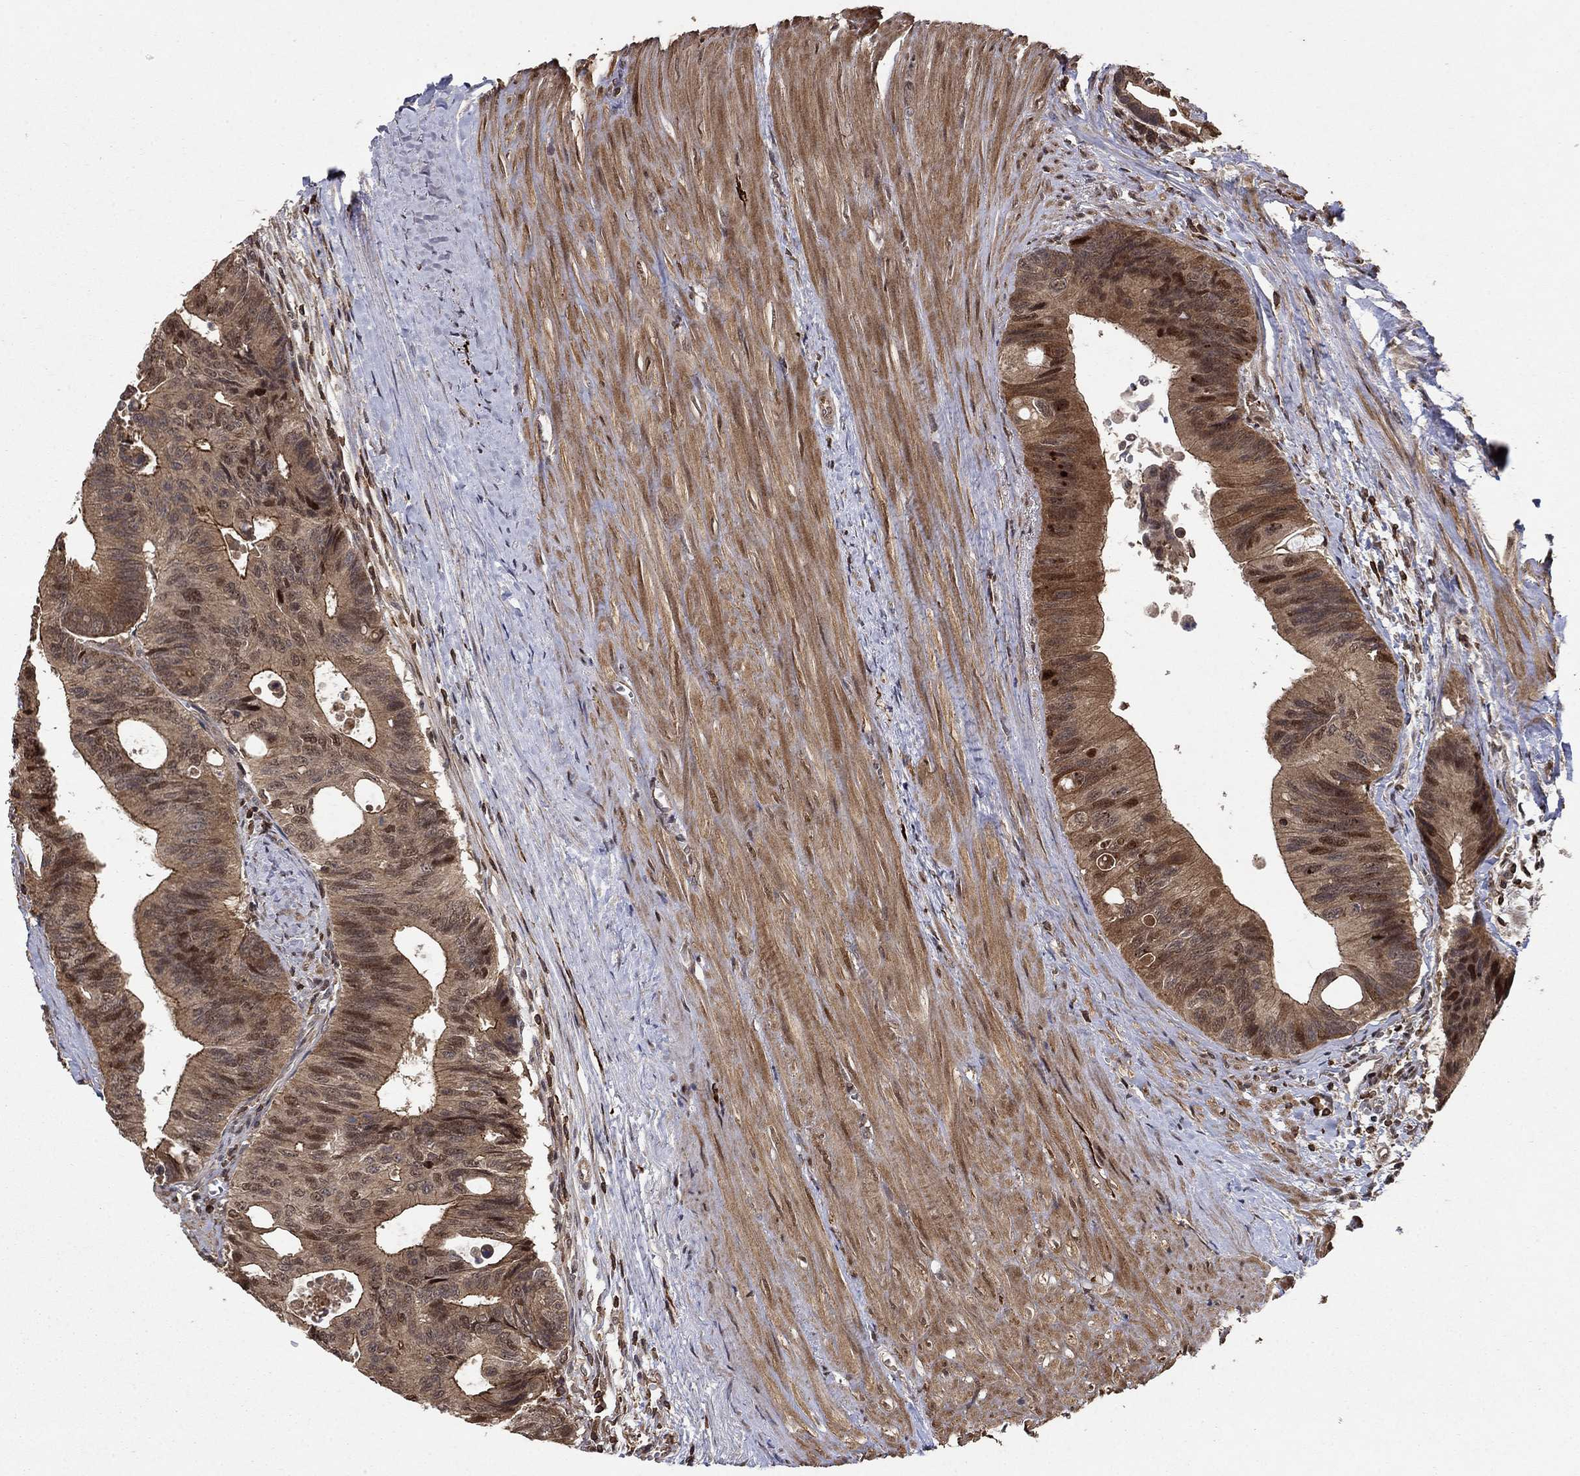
{"staining": {"intensity": "moderate", "quantity": "25%-75%", "location": "cytoplasmic/membranous,nuclear"}, "tissue": "colorectal cancer", "cell_type": "Tumor cells", "image_type": "cancer", "snomed": [{"axis": "morphology", "description": "Normal tissue, NOS"}, {"axis": "morphology", "description": "Adenocarcinoma, NOS"}, {"axis": "topography", "description": "Colon"}], "caption": "There is medium levels of moderate cytoplasmic/membranous and nuclear staining in tumor cells of colorectal adenocarcinoma, as demonstrated by immunohistochemical staining (brown color).", "gene": "CCDC66", "patient": {"sex": "male", "age": 65}}